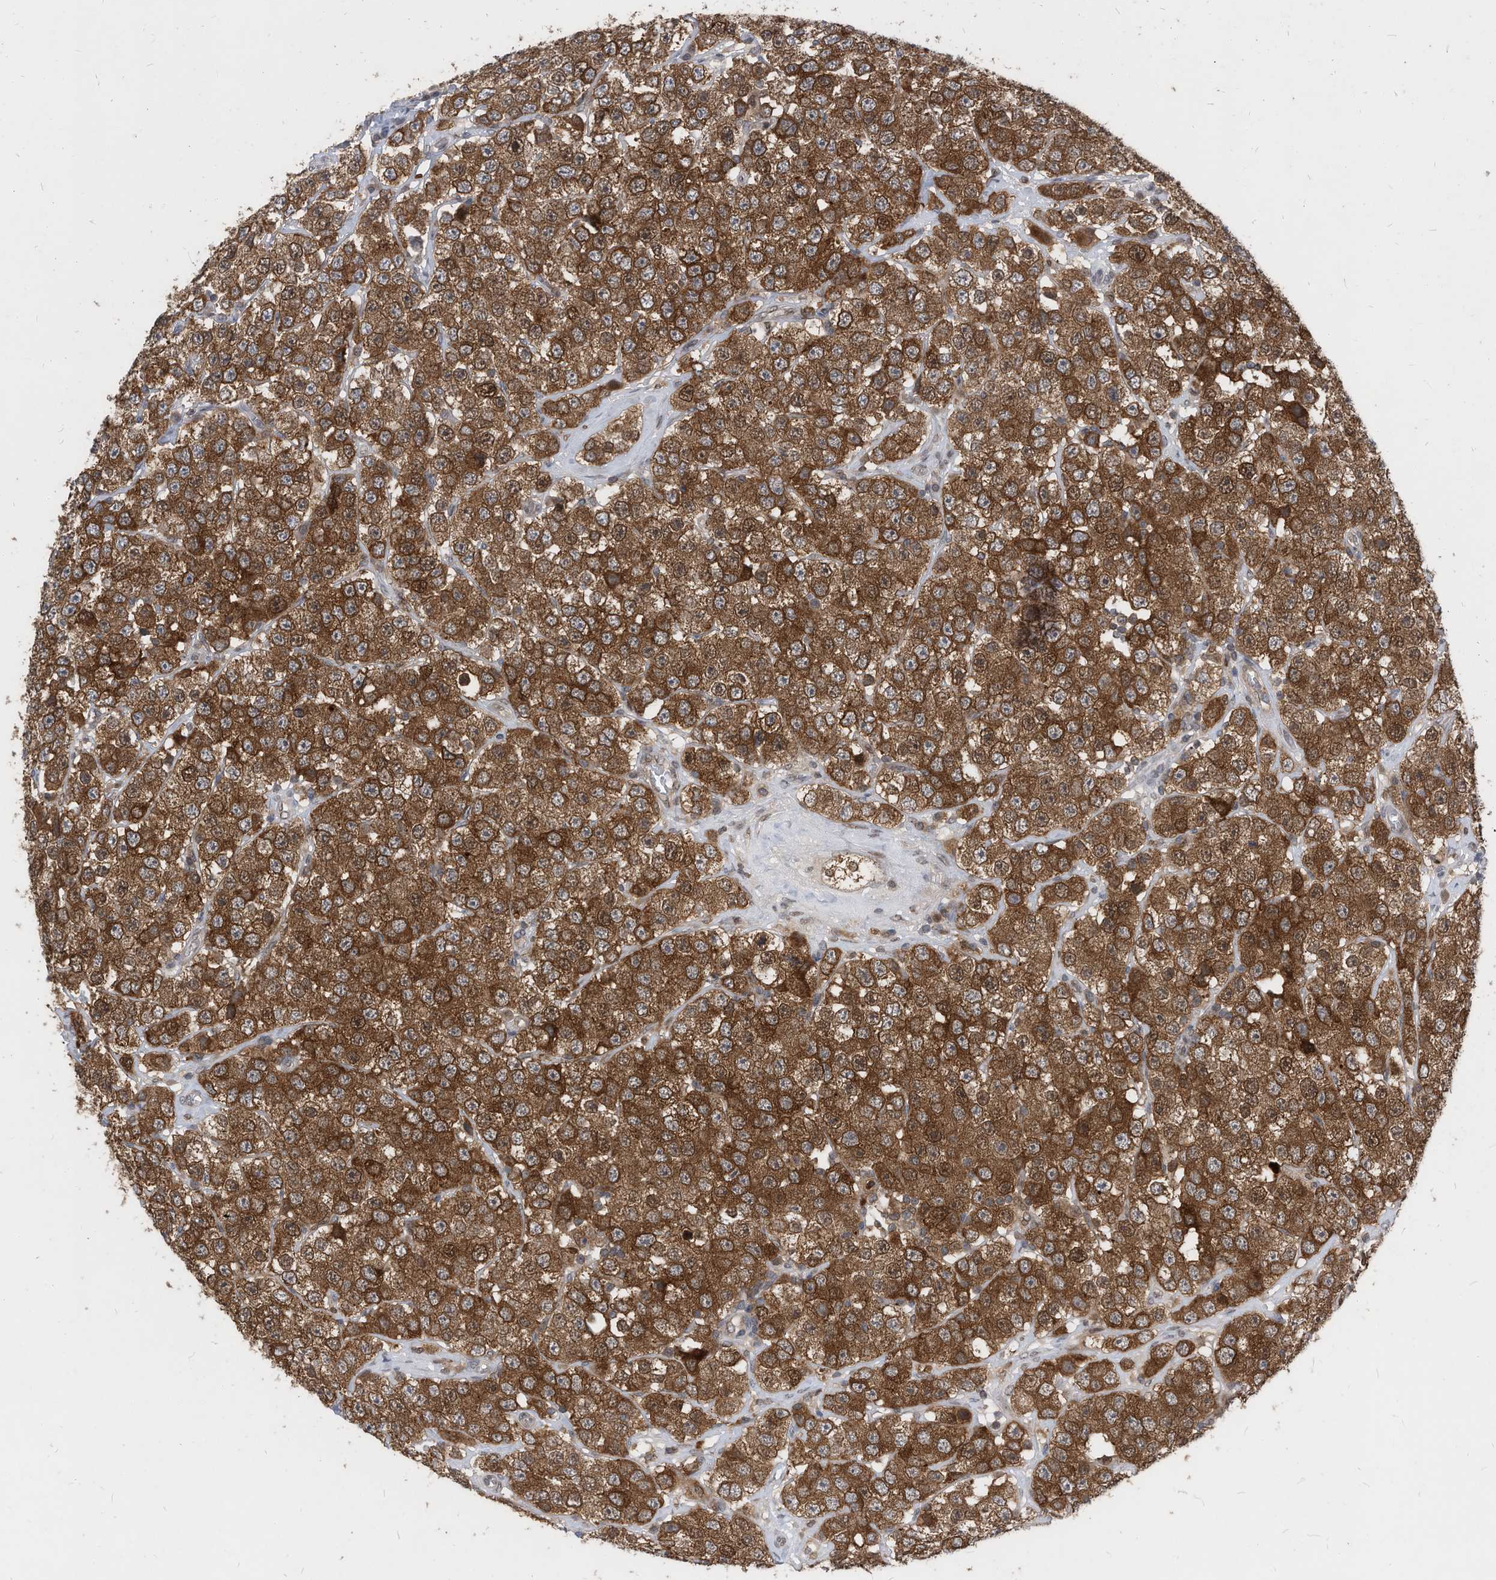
{"staining": {"intensity": "strong", "quantity": ">75%", "location": "cytoplasmic/membranous"}, "tissue": "testis cancer", "cell_type": "Tumor cells", "image_type": "cancer", "snomed": [{"axis": "morphology", "description": "Seminoma, NOS"}, {"axis": "topography", "description": "Testis"}], "caption": "Immunohistochemical staining of human testis cancer (seminoma) reveals strong cytoplasmic/membranous protein staining in about >75% of tumor cells.", "gene": "KPNB1", "patient": {"sex": "male", "age": 28}}